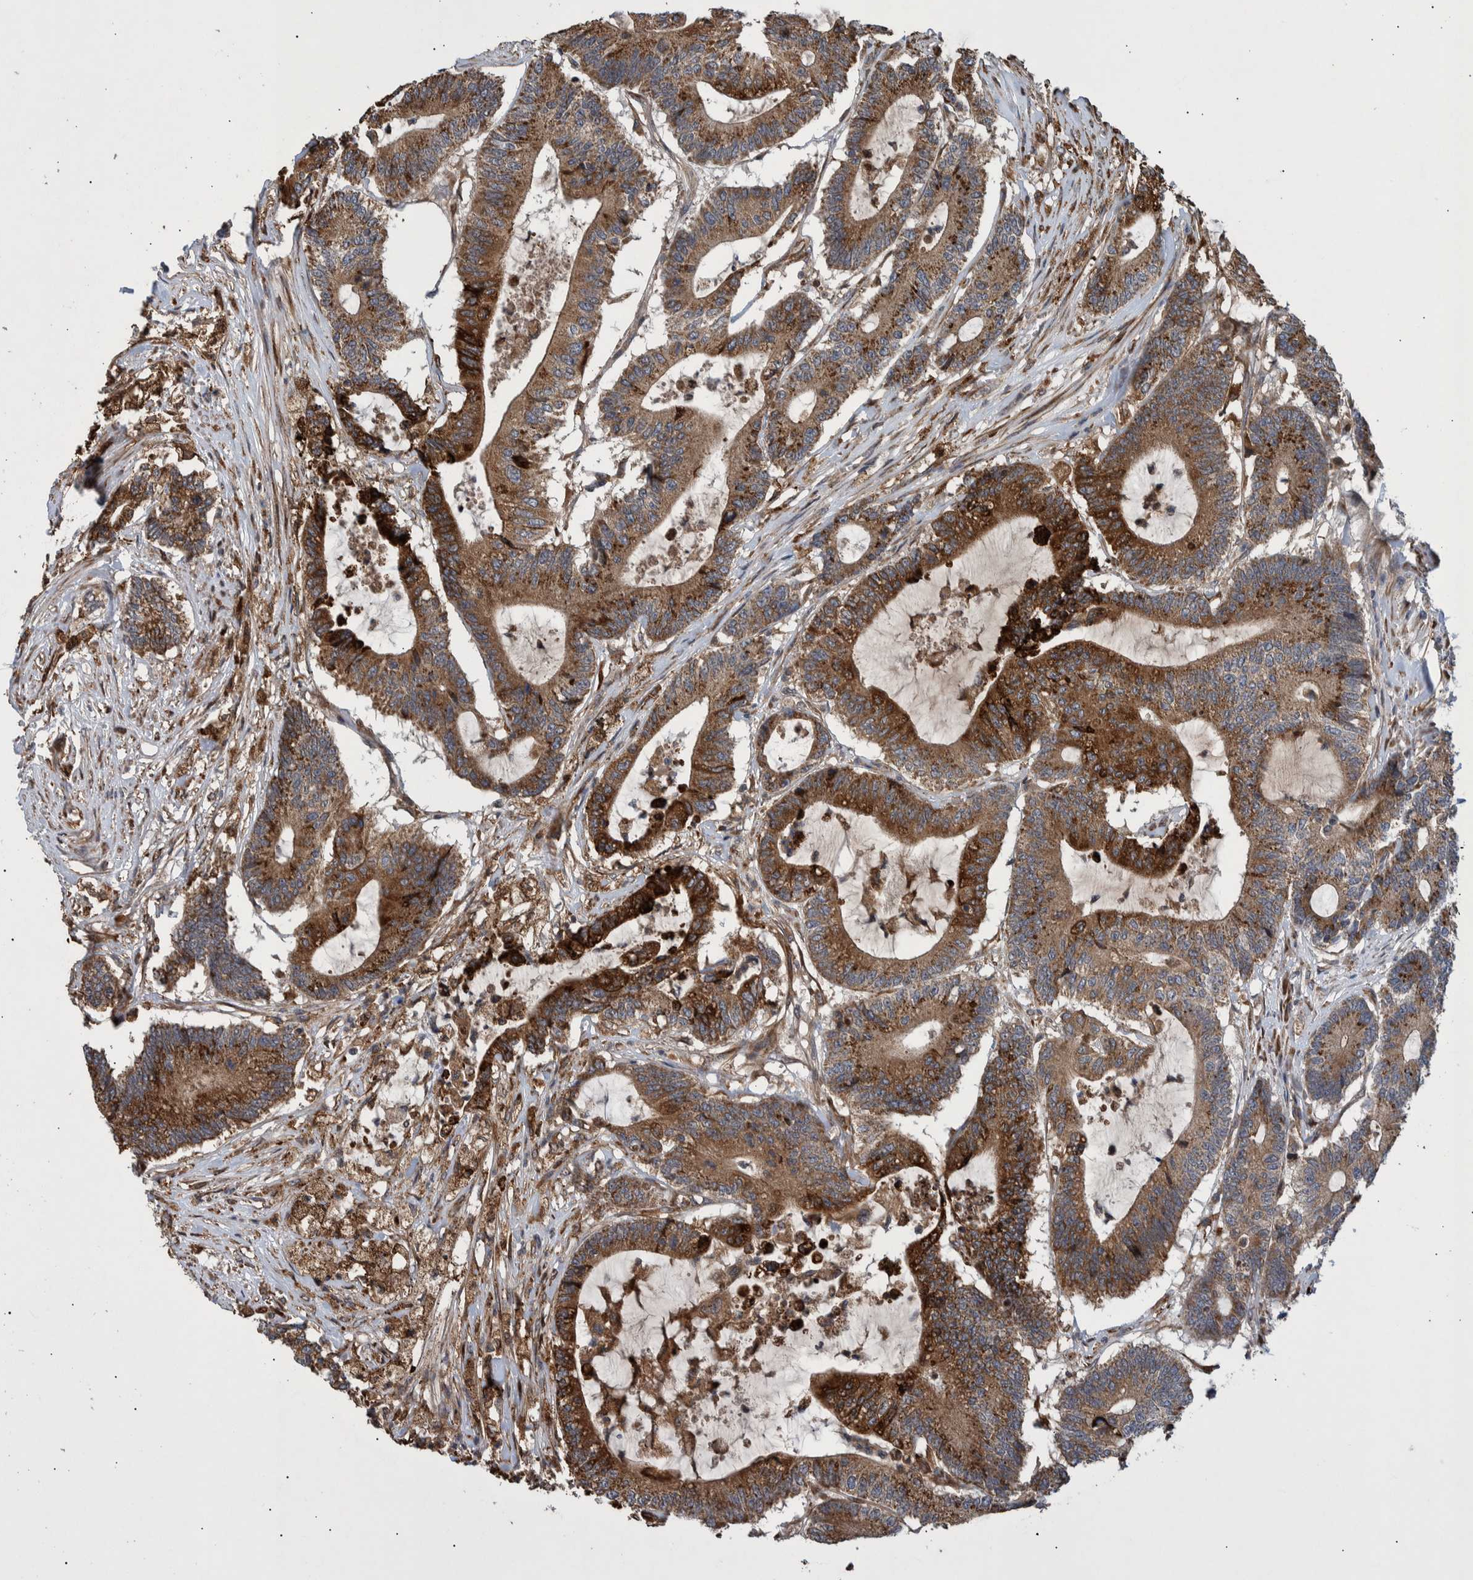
{"staining": {"intensity": "strong", "quantity": "25%-75%", "location": "cytoplasmic/membranous"}, "tissue": "colorectal cancer", "cell_type": "Tumor cells", "image_type": "cancer", "snomed": [{"axis": "morphology", "description": "Adenocarcinoma, NOS"}, {"axis": "topography", "description": "Colon"}], "caption": "Brown immunohistochemical staining in human colorectal adenocarcinoma exhibits strong cytoplasmic/membranous positivity in approximately 25%-75% of tumor cells. Immunohistochemistry (ihc) stains the protein of interest in brown and the nuclei are stained blue.", "gene": "B3GNTL1", "patient": {"sex": "female", "age": 84}}